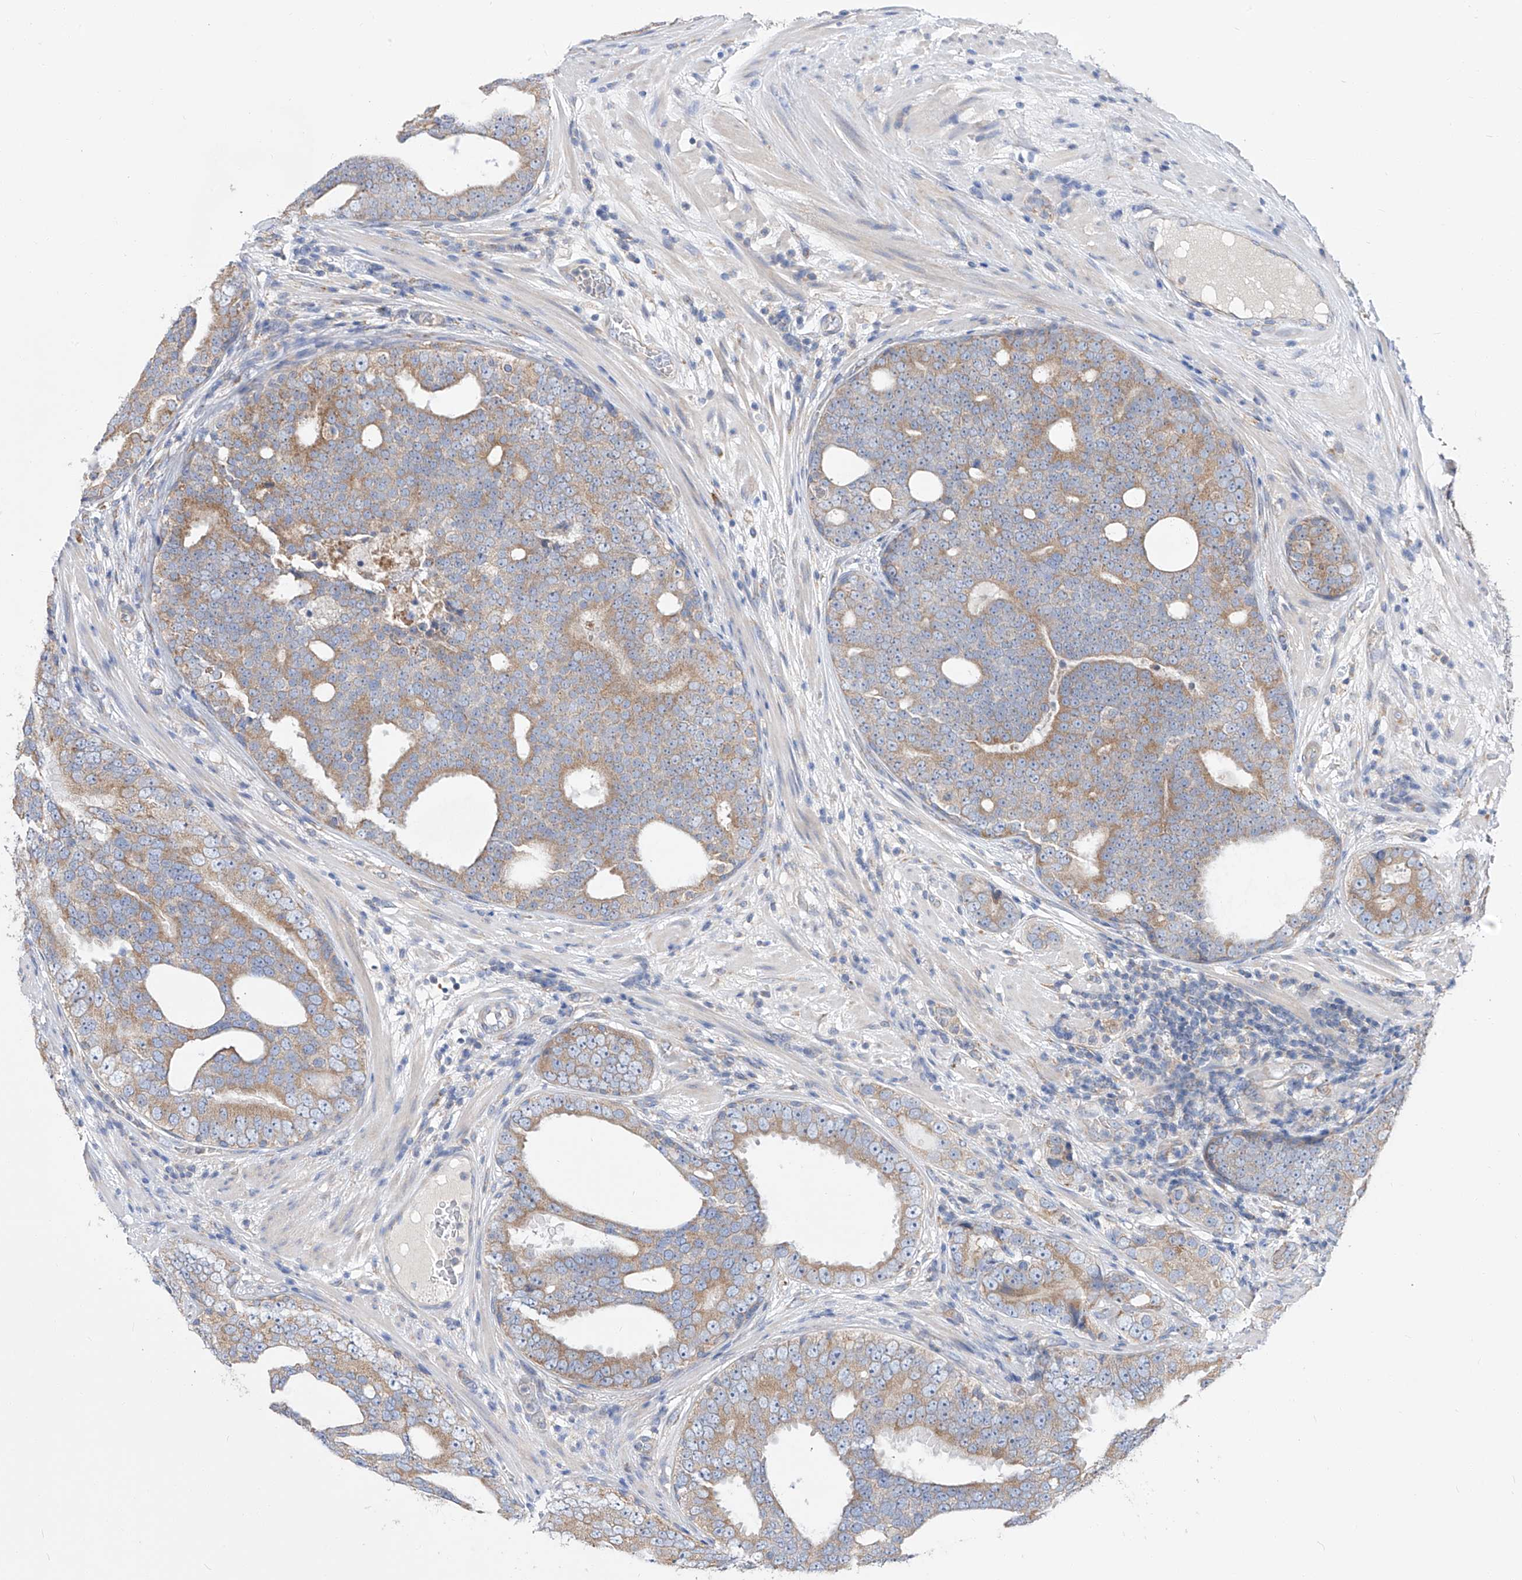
{"staining": {"intensity": "moderate", "quantity": "25%-75%", "location": "cytoplasmic/membranous"}, "tissue": "prostate cancer", "cell_type": "Tumor cells", "image_type": "cancer", "snomed": [{"axis": "morphology", "description": "Adenocarcinoma, High grade"}, {"axis": "topography", "description": "Prostate"}], "caption": "Immunohistochemical staining of human prostate cancer (high-grade adenocarcinoma) demonstrates moderate cytoplasmic/membranous protein expression in about 25%-75% of tumor cells.", "gene": "UFL1", "patient": {"sex": "male", "age": 56}}